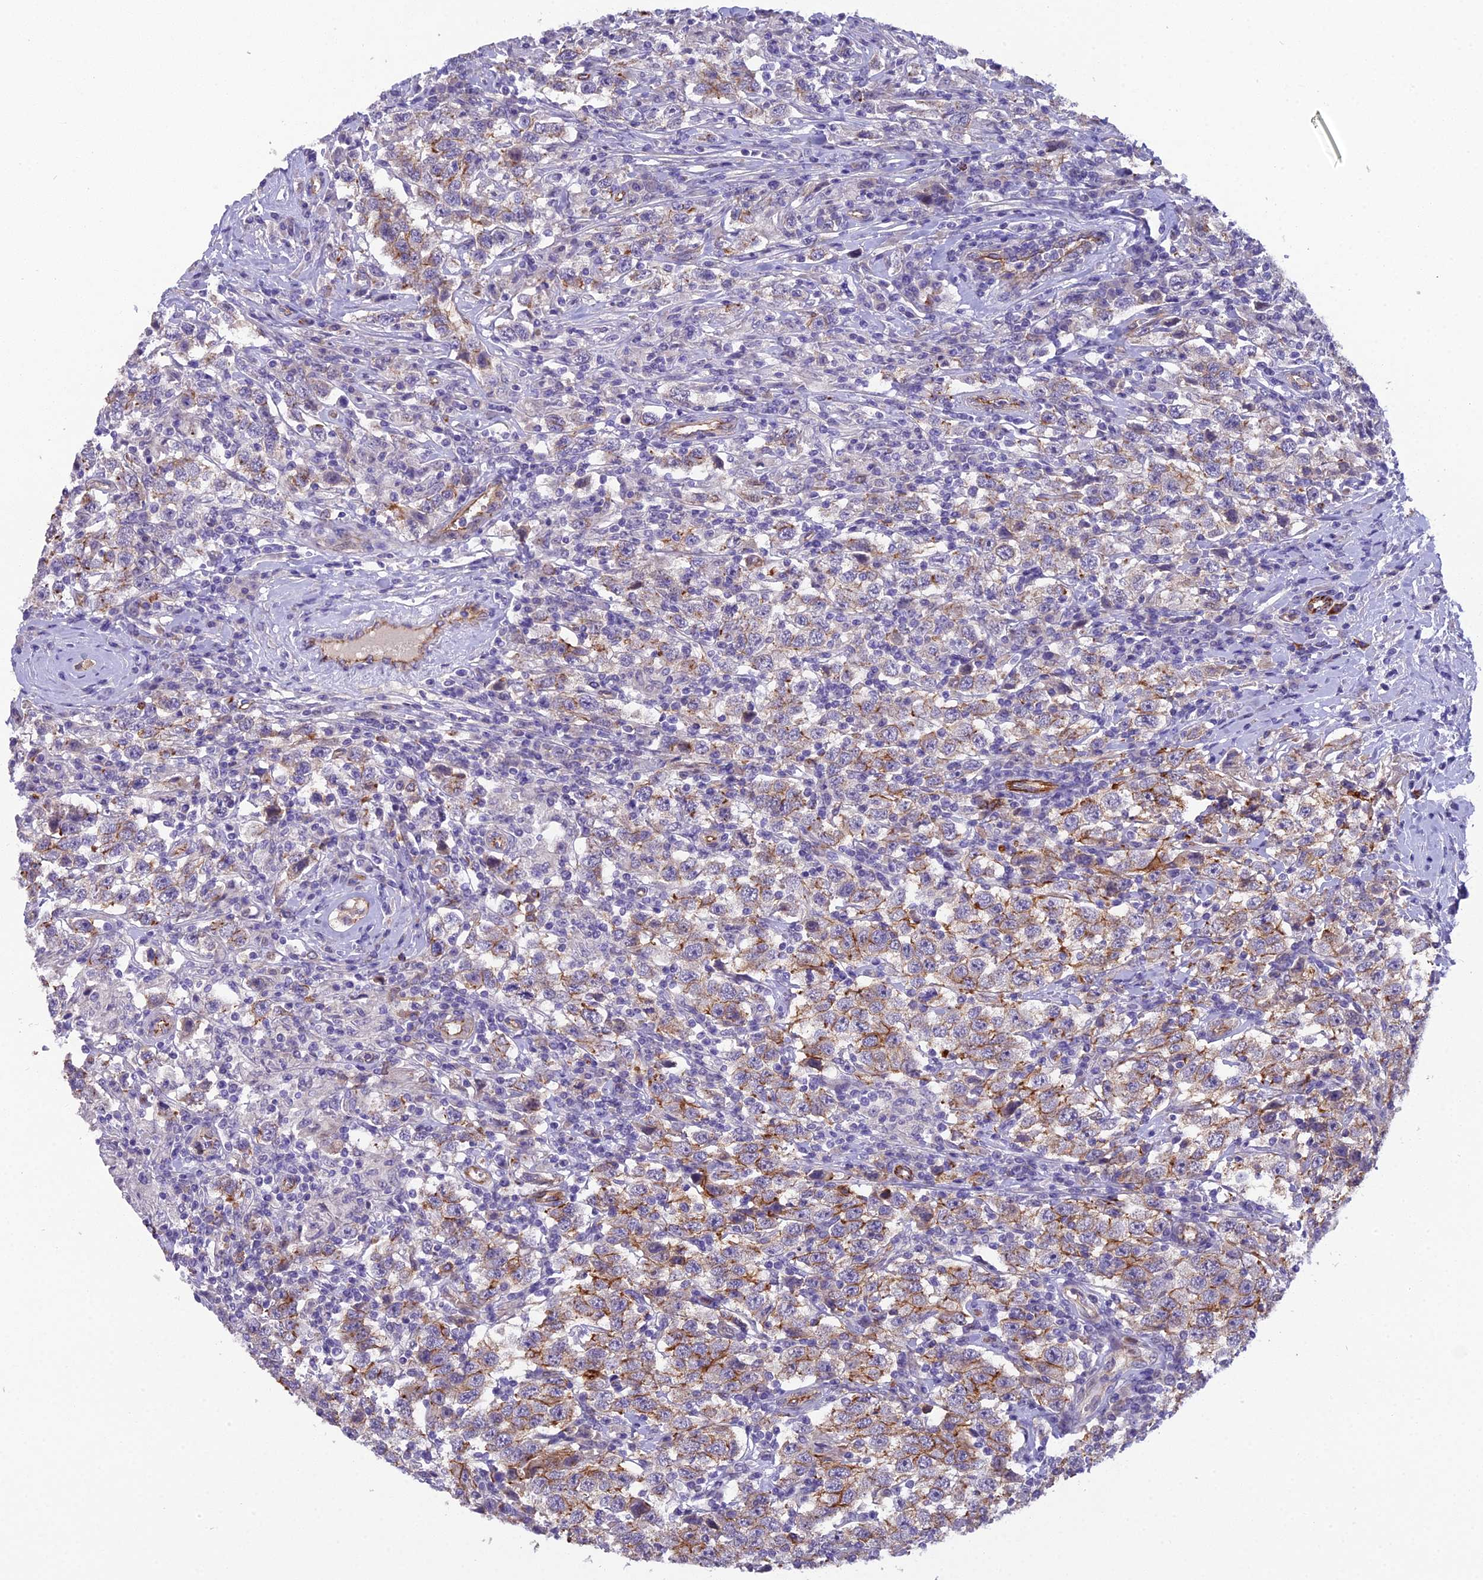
{"staining": {"intensity": "moderate", "quantity": "25%-75%", "location": "cytoplasmic/membranous"}, "tissue": "testis cancer", "cell_type": "Tumor cells", "image_type": "cancer", "snomed": [{"axis": "morphology", "description": "Seminoma, NOS"}, {"axis": "topography", "description": "Testis"}], "caption": "Testis seminoma tissue shows moderate cytoplasmic/membranous positivity in approximately 25%-75% of tumor cells (DAB IHC with brightfield microscopy, high magnification).", "gene": "CFAP47", "patient": {"sex": "male", "age": 41}}